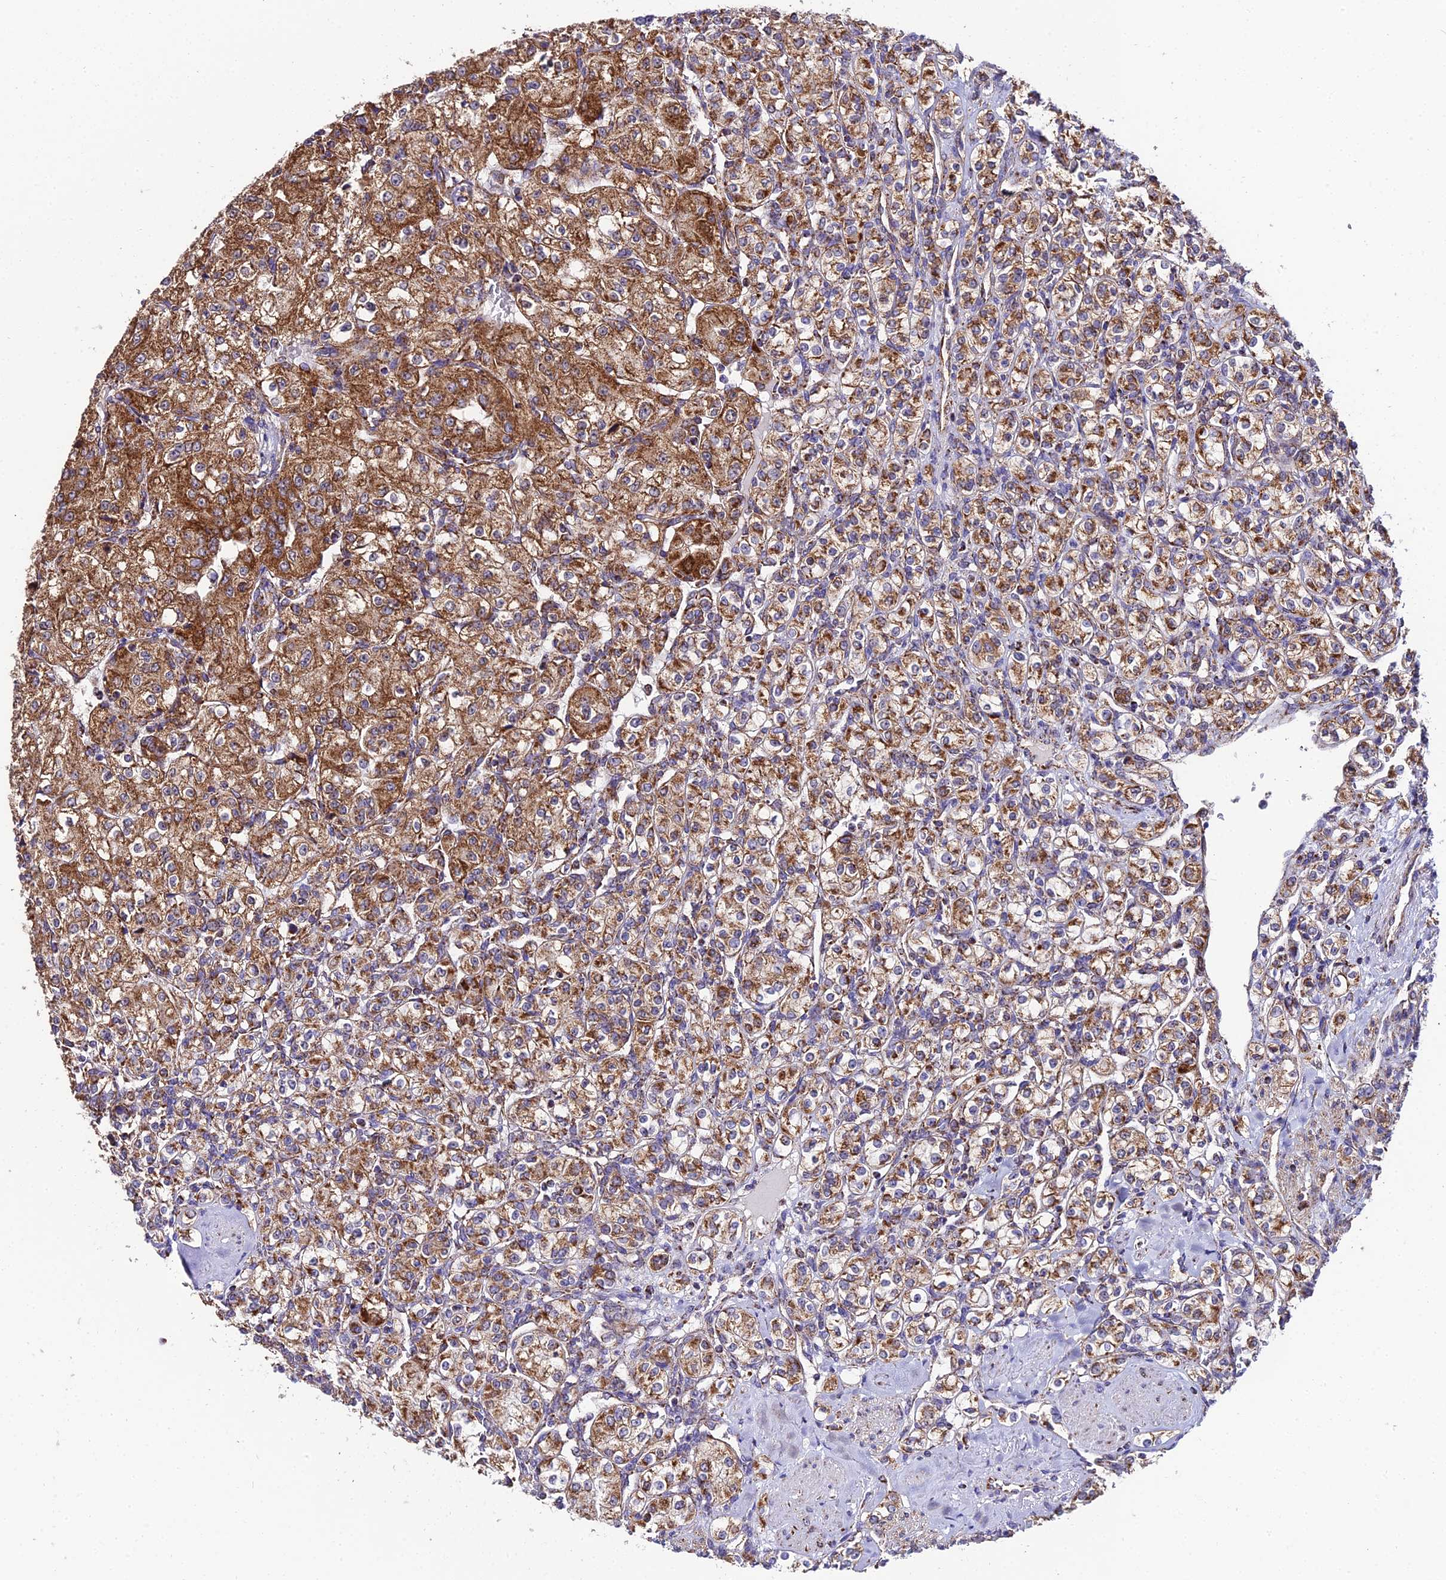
{"staining": {"intensity": "strong", "quantity": ">75%", "location": "cytoplasmic/membranous"}, "tissue": "renal cancer", "cell_type": "Tumor cells", "image_type": "cancer", "snomed": [{"axis": "morphology", "description": "Adenocarcinoma, NOS"}, {"axis": "topography", "description": "Kidney"}], "caption": "Protein expression analysis of human renal adenocarcinoma reveals strong cytoplasmic/membranous staining in about >75% of tumor cells. The staining was performed using DAB to visualize the protein expression in brown, while the nuclei were stained in blue with hematoxylin (Magnification: 20x).", "gene": "PSMD2", "patient": {"sex": "male", "age": 77}}